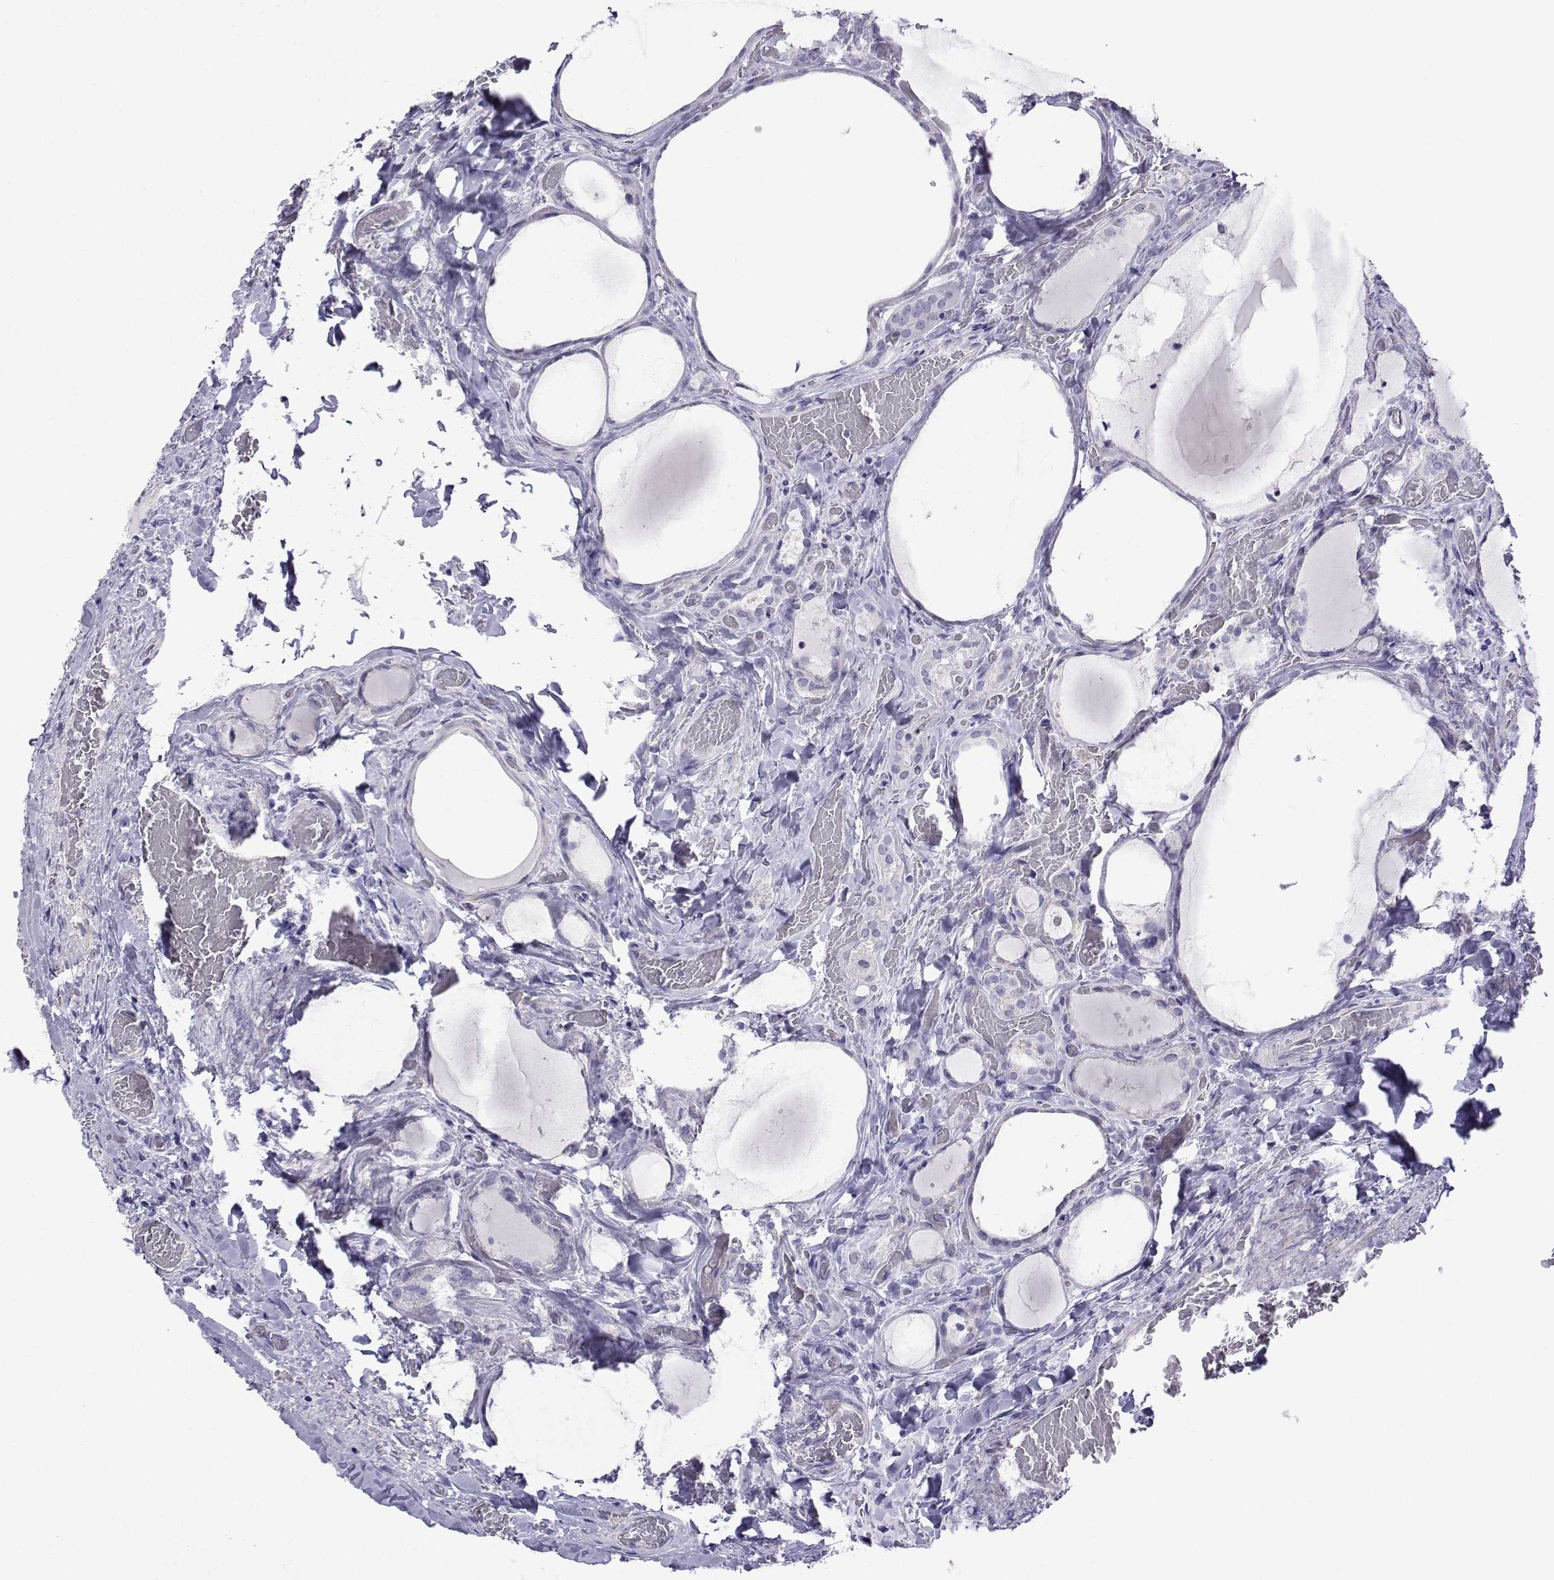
{"staining": {"intensity": "negative", "quantity": "none", "location": "none"}, "tissue": "thyroid cancer", "cell_type": "Tumor cells", "image_type": "cancer", "snomed": [{"axis": "morphology", "description": "Papillary adenocarcinoma, NOS"}, {"axis": "topography", "description": "Thyroid gland"}], "caption": "Immunohistochemistry (IHC) of thyroid cancer reveals no positivity in tumor cells.", "gene": "CFAP70", "patient": {"sex": "female", "age": 39}}